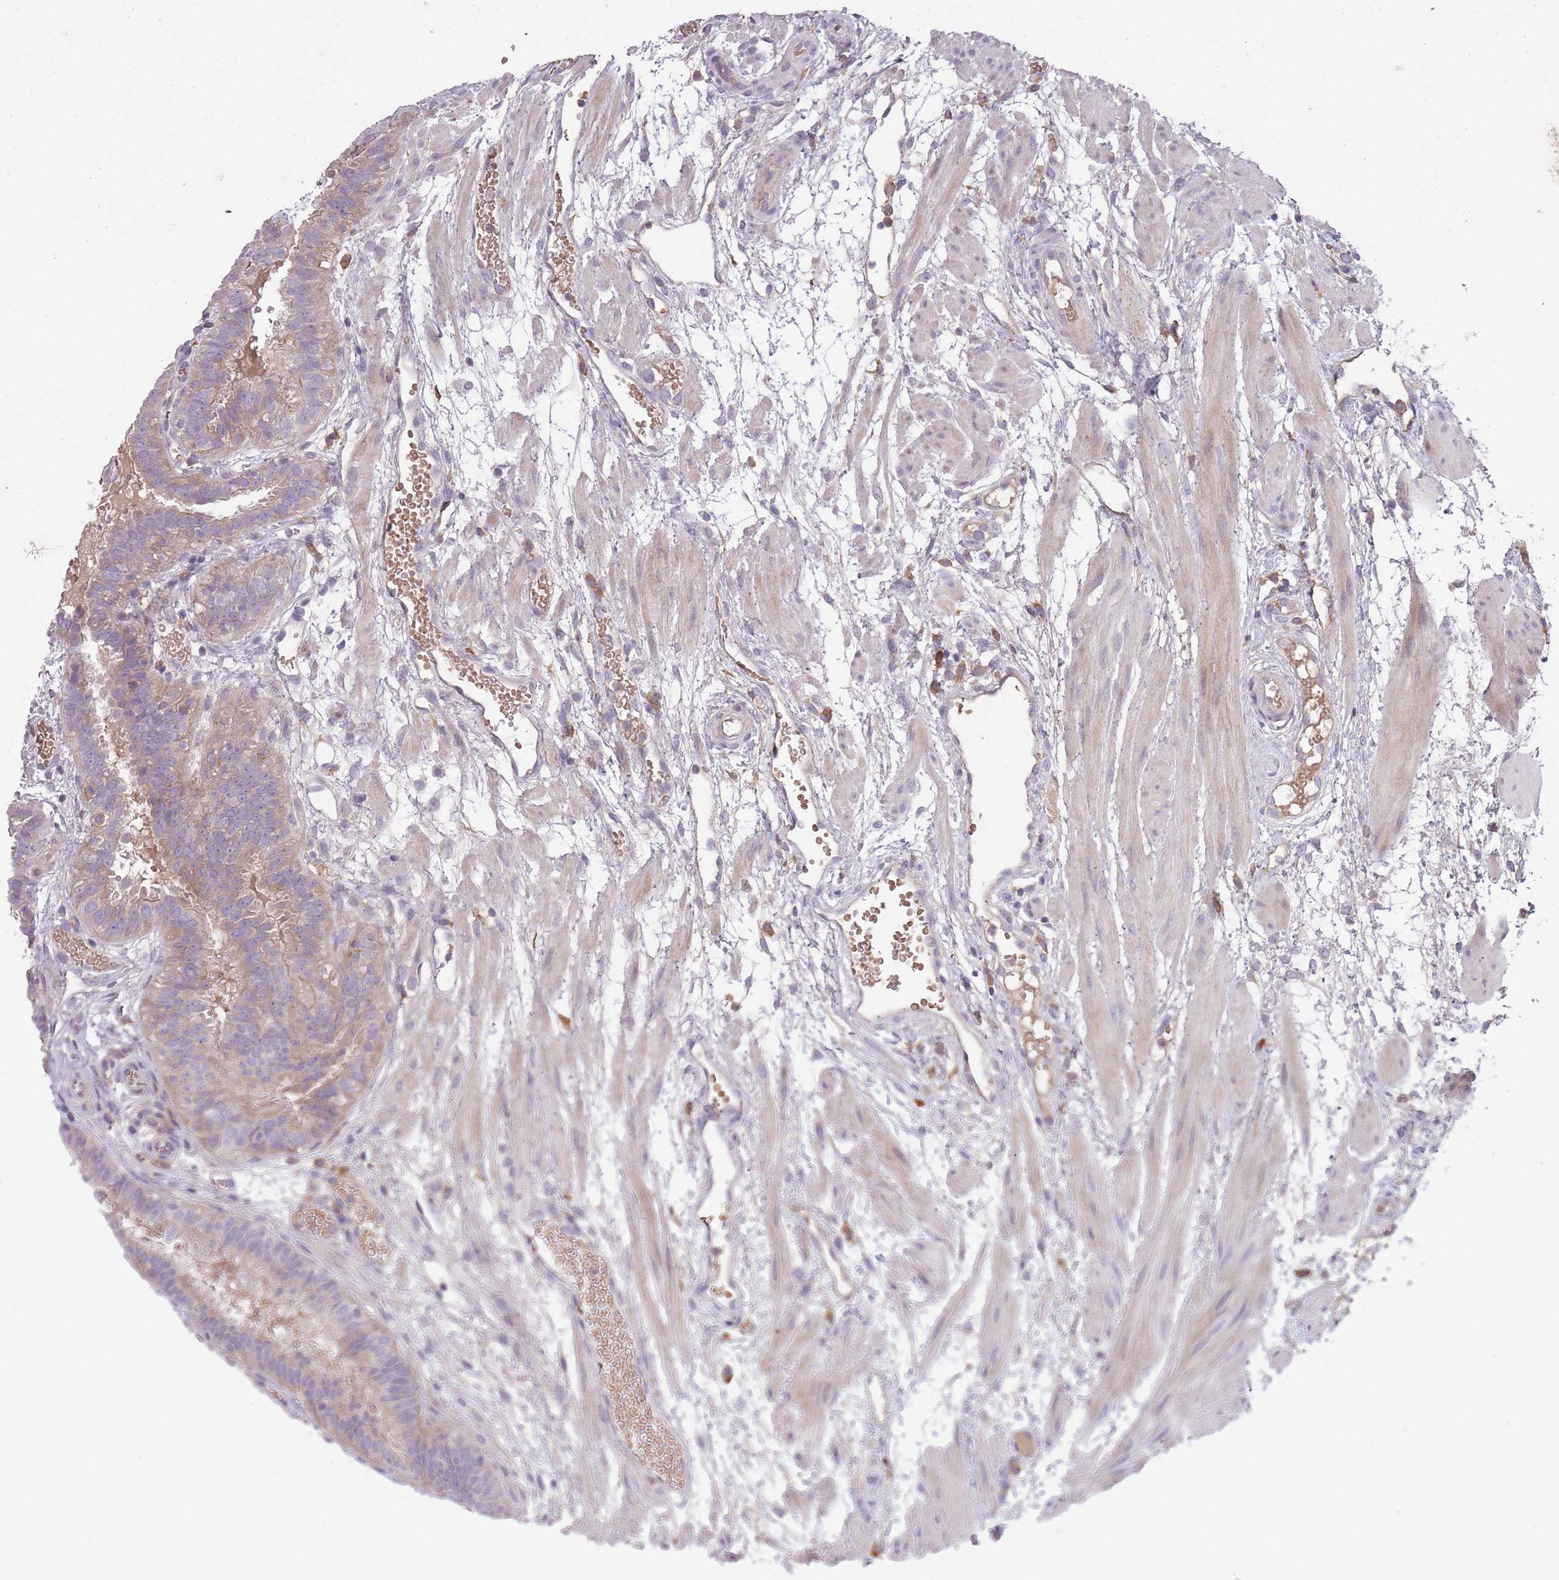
{"staining": {"intensity": "weak", "quantity": "<25%", "location": "cytoplasmic/membranous"}, "tissue": "fallopian tube", "cell_type": "Glandular cells", "image_type": "normal", "snomed": [{"axis": "morphology", "description": "Normal tissue, NOS"}, {"axis": "topography", "description": "Fallopian tube"}], "caption": "Fallopian tube stained for a protein using IHC displays no positivity glandular cells.", "gene": "OR2V1", "patient": {"sex": "female", "age": 37}}